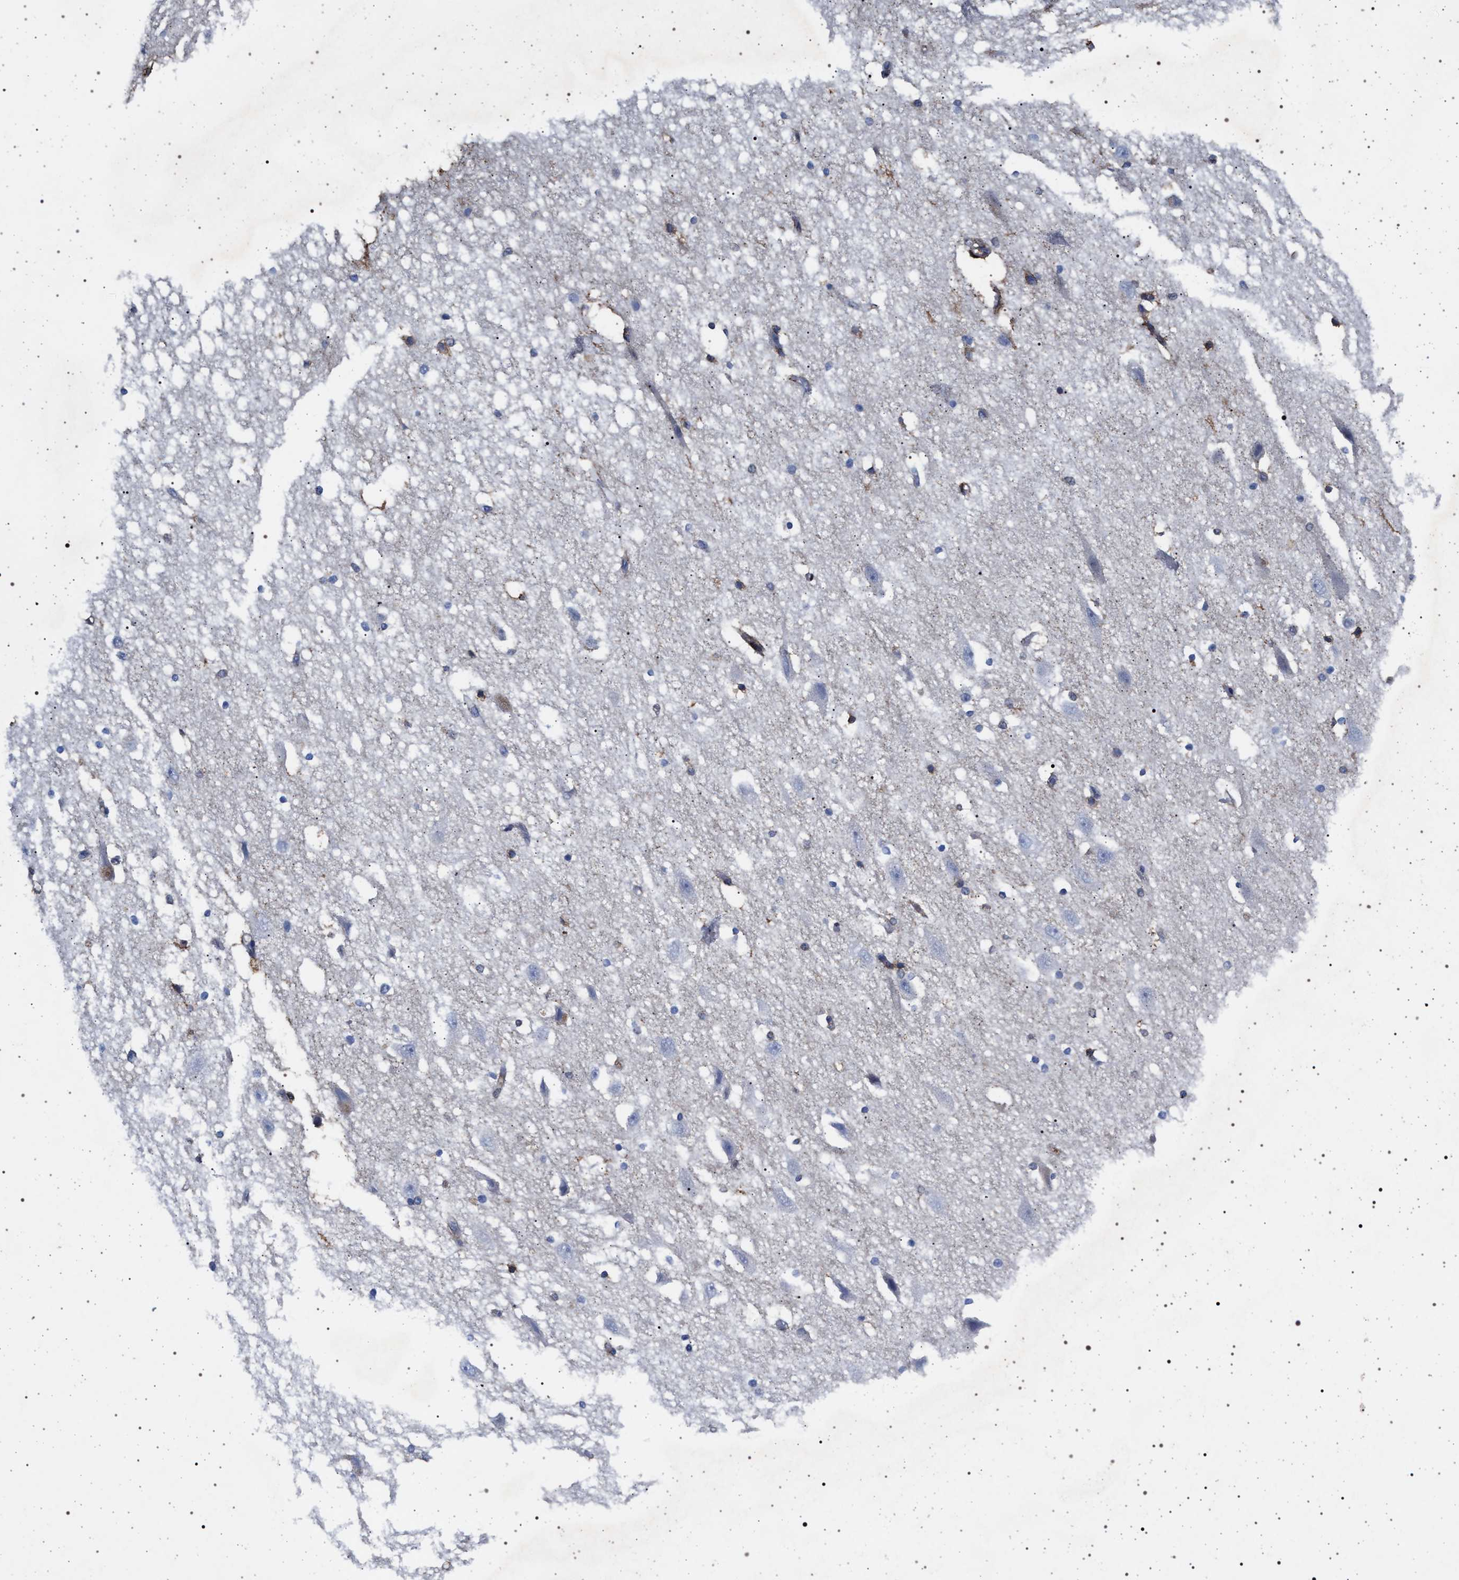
{"staining": {"intensity": "weak", "quantity": "<25%", "location": "cytoplasmic/membranous"}, "tissue": "hippocampus", "cell_type": "Glial cells", "image_type": "normal", "snomed": [{"axis": "morphology", "description": "Normal tissue, NOS"}, {"axis": "topography", "description": "Hippocampus"}], "caption": "There is no significant expression in glial cells of hippocampus. (DAB (3,3'-diaminobenzidine) immunohistochemistry visualized using brightfield microscopy, high magnification).", "gene": "PLG", "patient": {"sex": "female", "age": 19}}